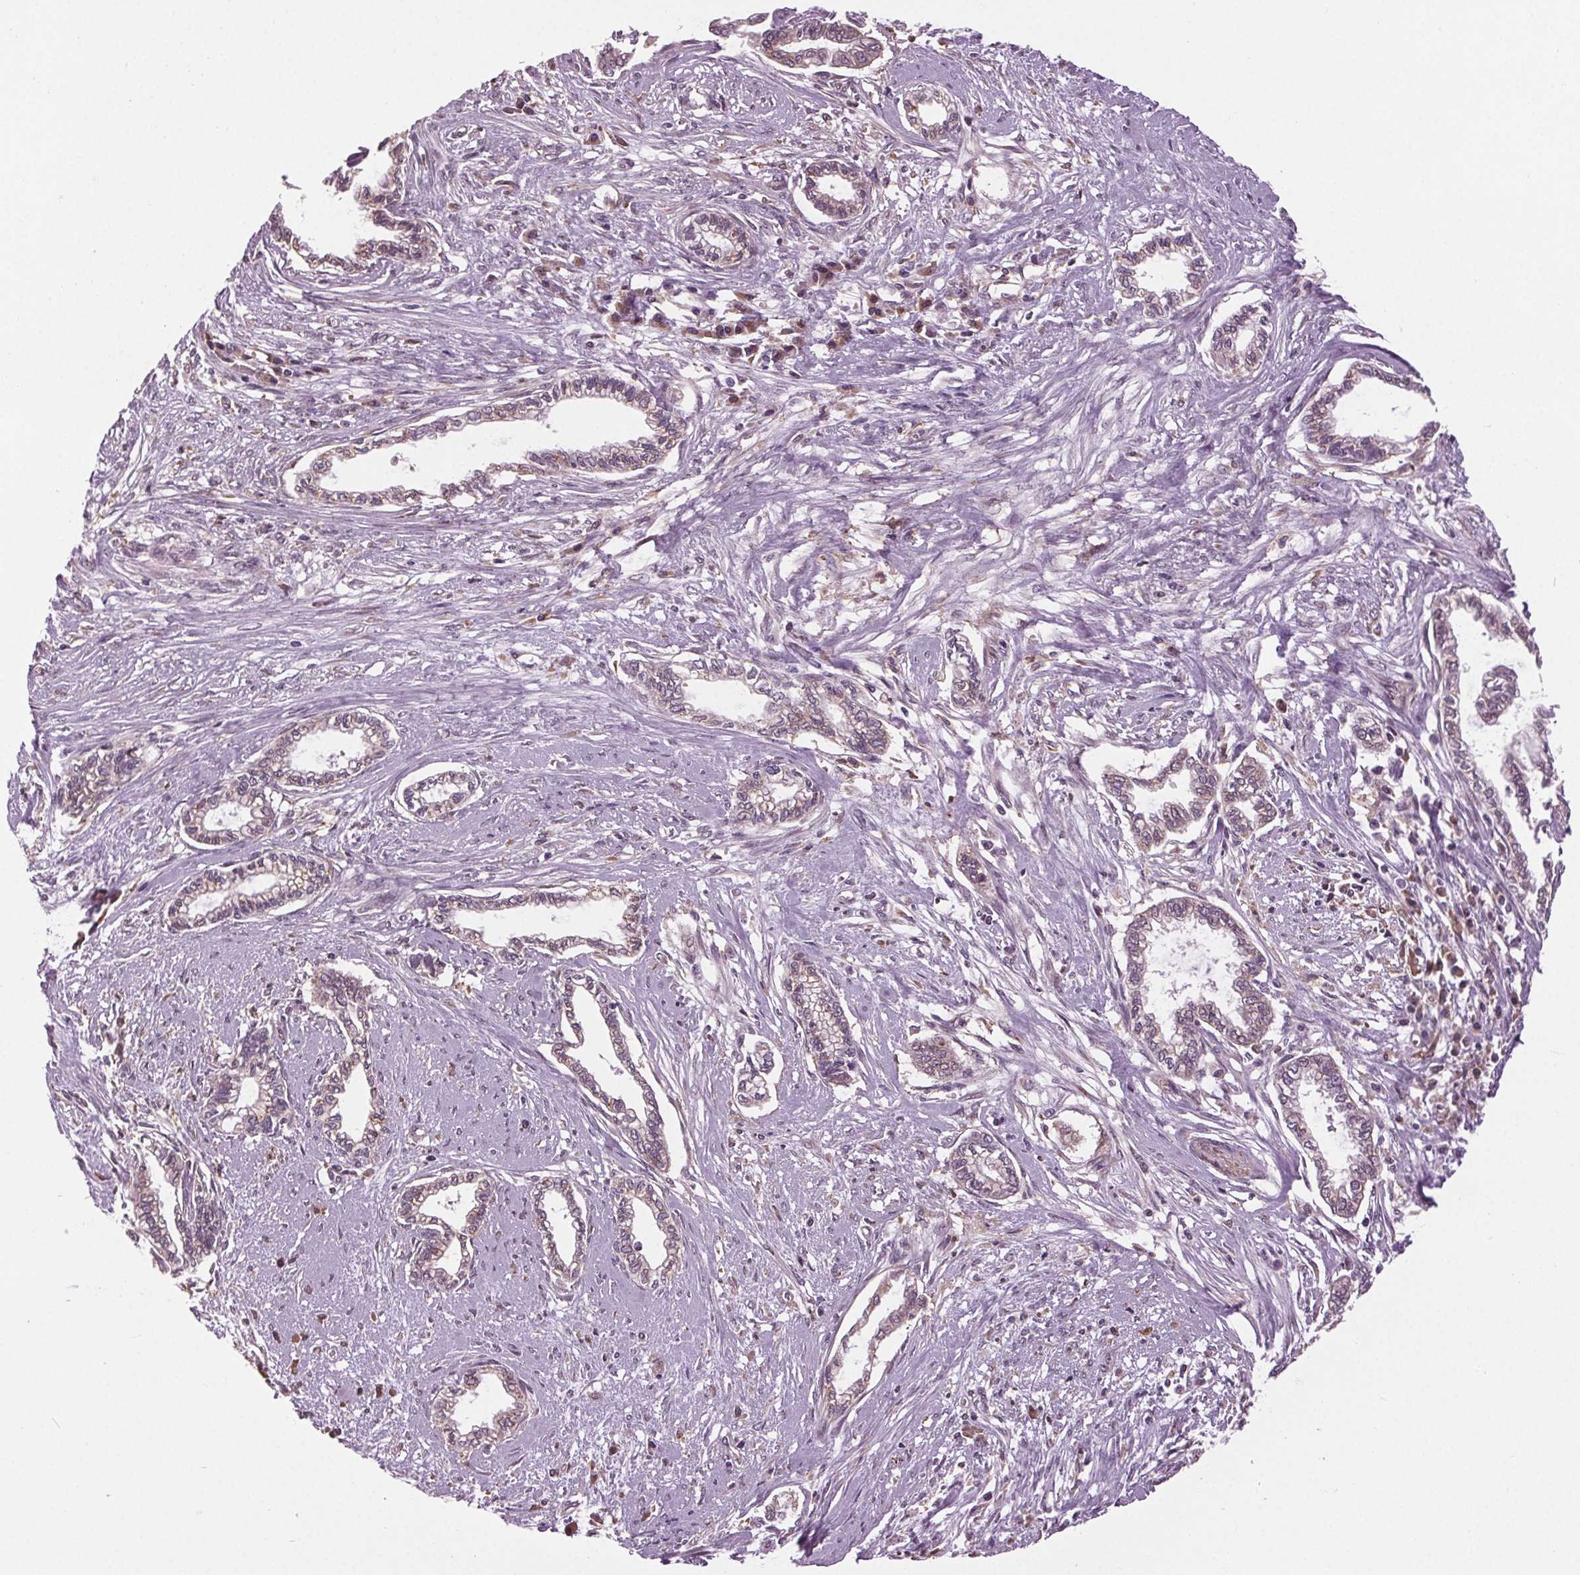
{"staining": {"intensity": "weak", "quantity": "25%-75%", "location": "cytoplasmic/membranous"}, "tissue": "cervical cancer", "cell_type": "Tumor cells", "image_type": "cancer", "snomed": [{"axis": "morphology", "description": "Adenocarcinoma, NOS"}, {"axis": "topography", "description": "Cervix"}], "caption": "A histopathology image of cervical cancer (adenocarcinoma) stained for a protein exhibits weak cytoplasmic/membranous brown staining in tumor cells.", "gene": "BSDC1", "patient": {"sex": "female", "age": 62}}